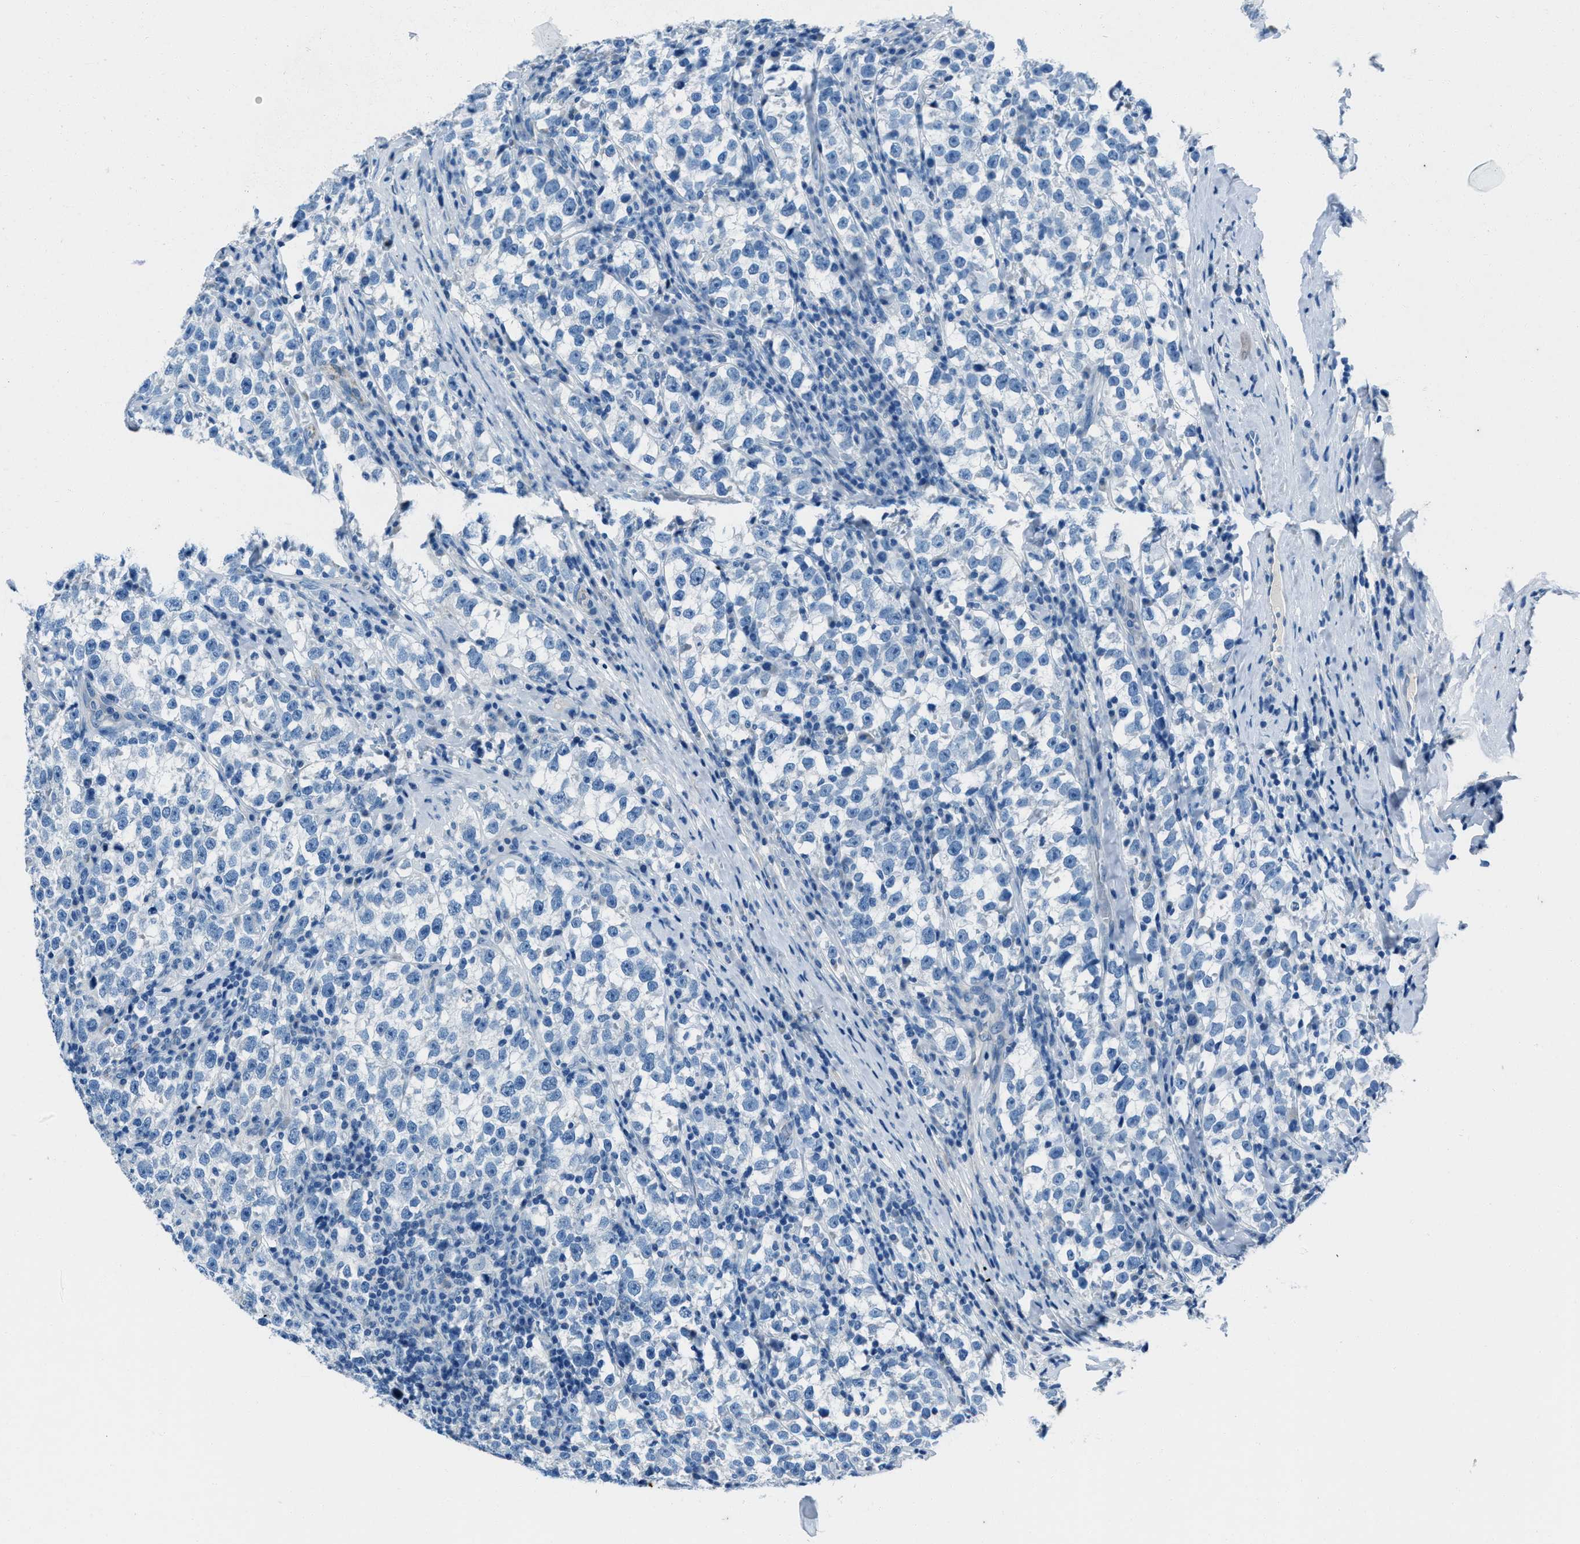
{"staining": {"intensity": "negative", "quantity": "none", "location": "none"}, "tissue": "testis cancer", "cell_type": "Tumor cells", "image_type": "cancer", "snomed": [{"axis": "morphology", "description": "Normal tissue, NOS"}, {"axis": "morphology", "description": "Seminoma, NOS"}, {"axis": "topography", "description": "Testis"}], "caption": "An immunohistochemistry (IHC) image of testis seminoma is shown. There is no staining in tumor cells of testis seminoma.", "gene": "AMACR", "patient": {"sex": "male", "age": 43}}